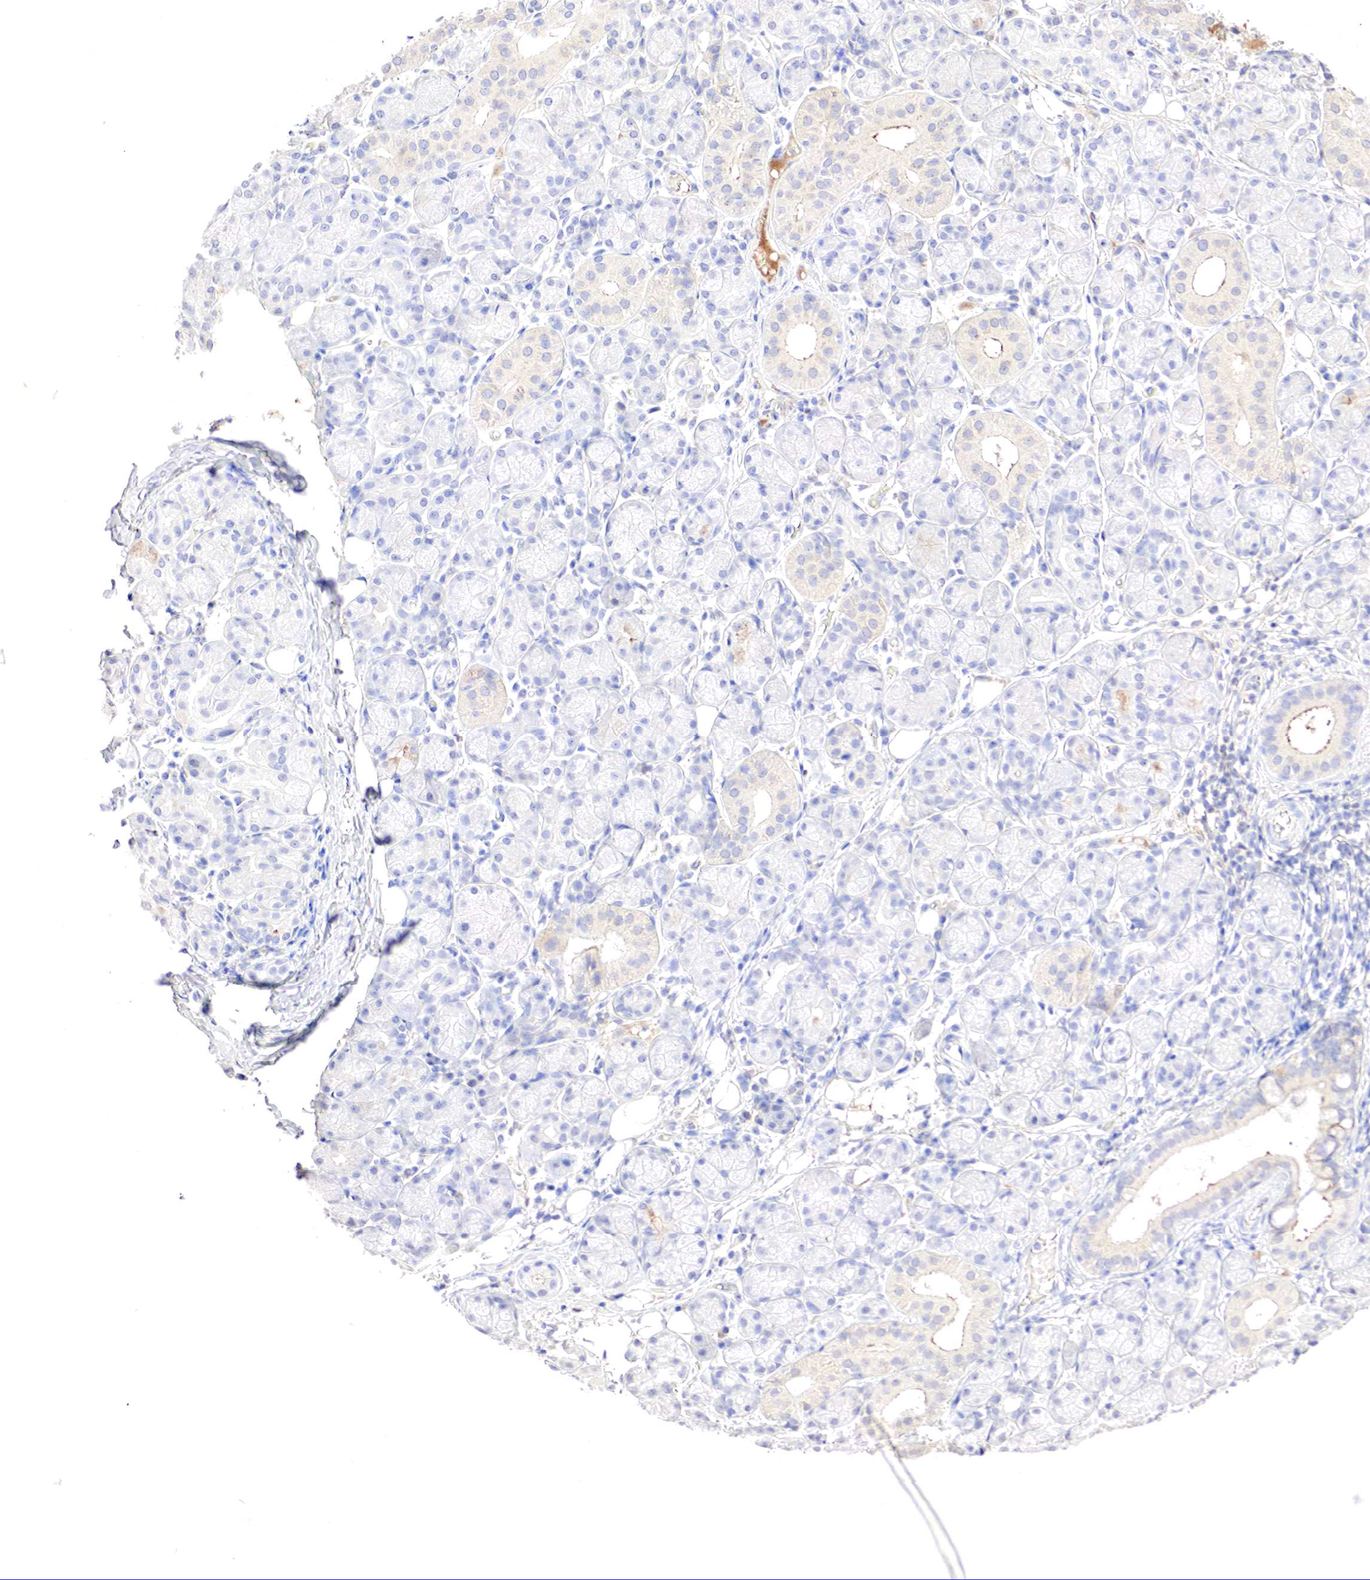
{"staining": {"intensity": "weak", "quantity": "<25%", "location": "cytoplasmic/membranous"}, "tissue": "salivary gland", "cell_type": "Glandular cells", "image_type": "normal", "snomed": [{"axis": "morphology", "description": "Normal tissue, NOS"}, {"axis": "topography", "description": "Salivary gland"}, {"axis": "topography", "description": "Peripheral nerve tissue"}], "caption": "IHC image of benign human salivary gland stained for a protein (brown), which demonstrates no staining in glandular cells. (Immunohistochemistry (ihc), brightfield microscopy, high magnification).", "gene": "GATA1", "patient": {"sex": "male", "age": 62}}